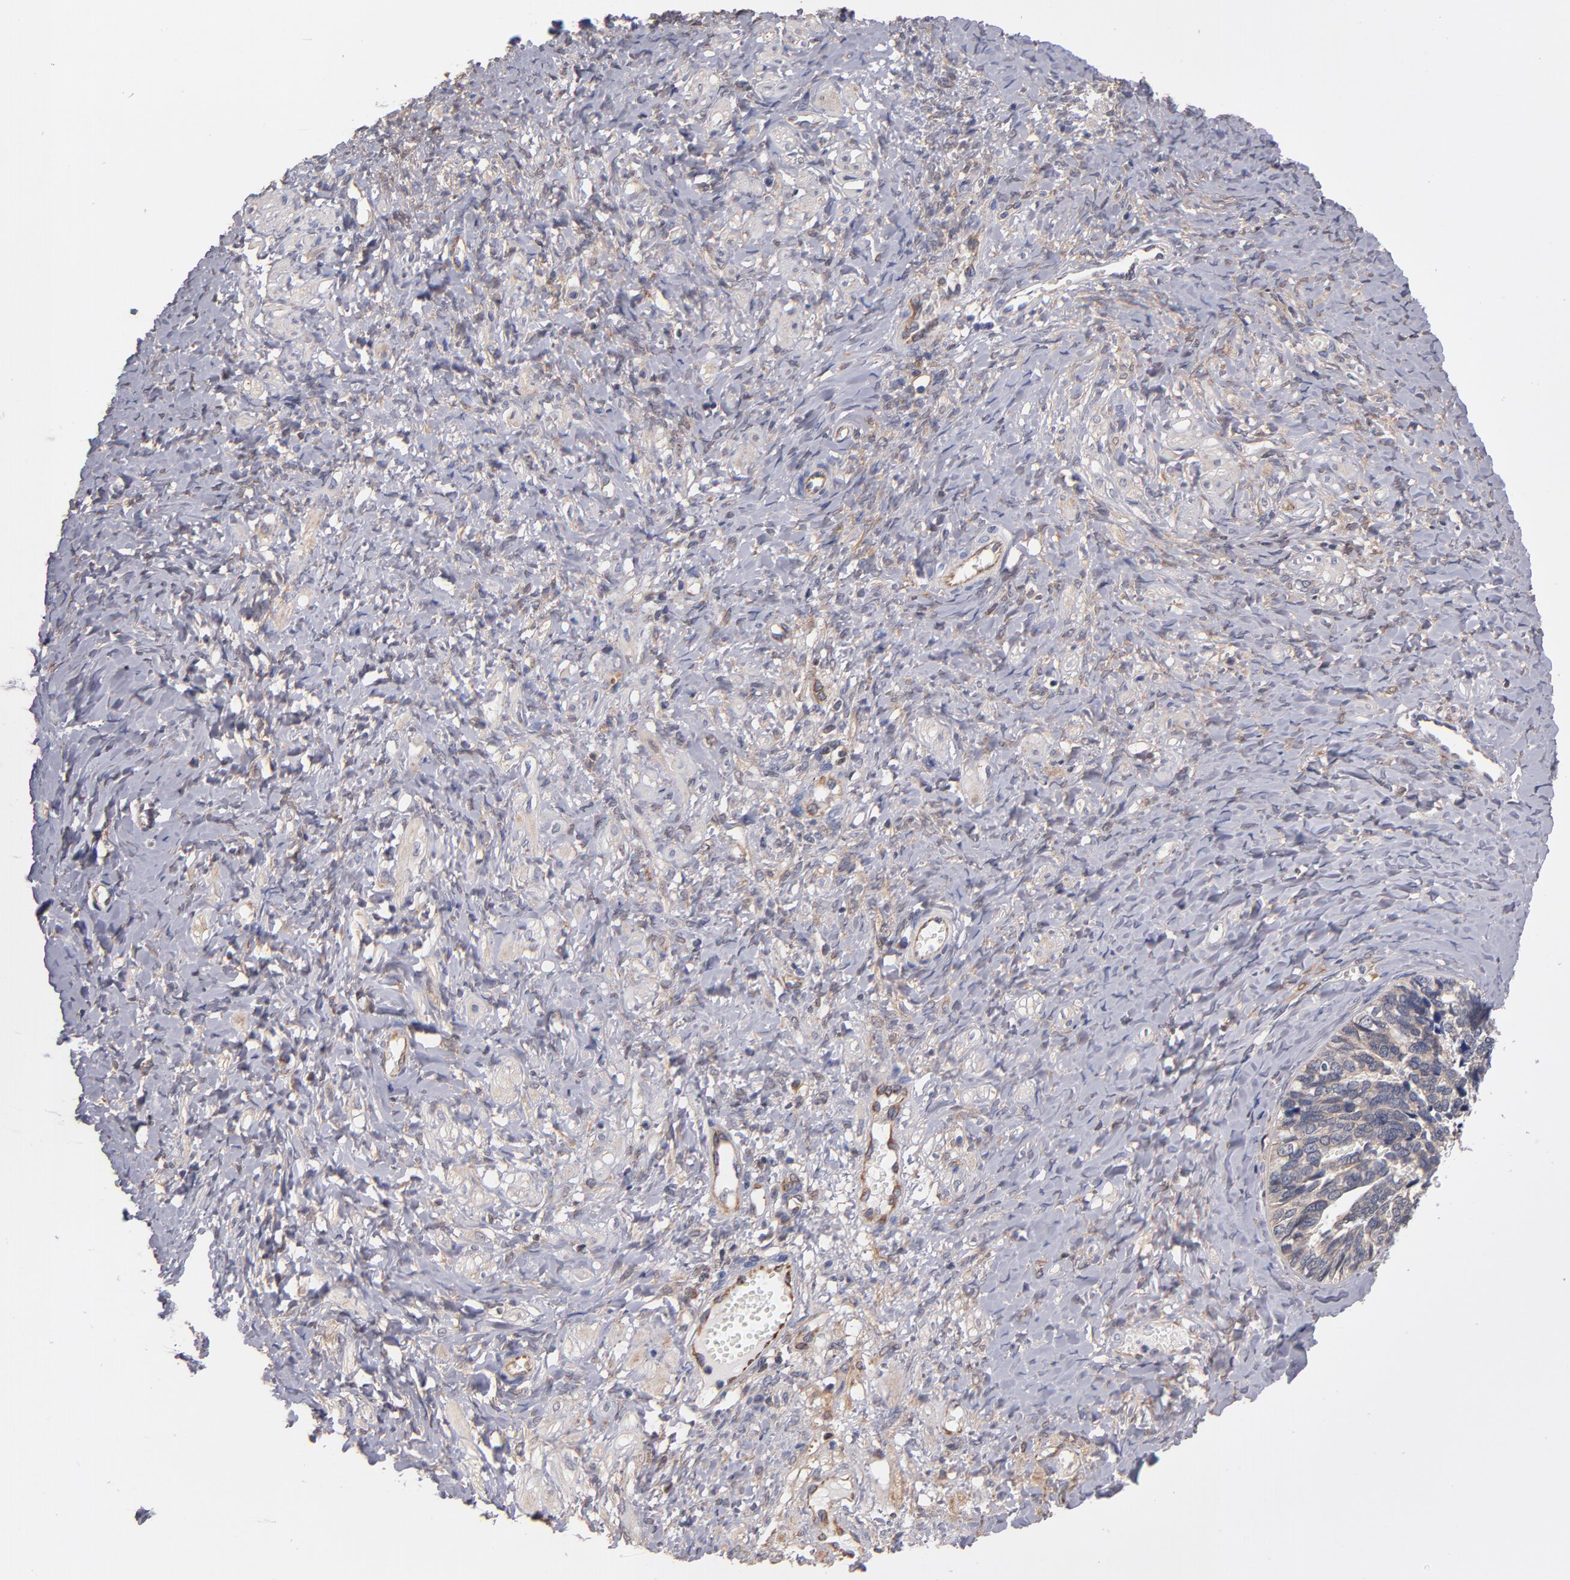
{"staining": {"intensity": "weak", "quantity": "25%-75%", "location": "cytoplasmic/membranous"}, "tissue": "ovarian cancer", "cell_type": "Tumor cells", "image_type": "cancer", "snomed": [{"axis": "morphology", "description": "Cystadenocarcinoma, serous, NOS"}, {"axis": "topography", "description": "Ovary"}], "caption": "IHC staining of ovarian cancer, which shows low levels of weak cytoplasmic/membranous positivity in approximately 25%-75% of tumor cells indicating weak cytoplasmic/membranous protein staining. The staining was performed using DAB (3,3'-diaminobenzidine) (brown) for protein detection and nuclei were counterstained in hematoxylin (blue).", "gene": "GMFG", "patient": {"sex": "female", "age": 77}}